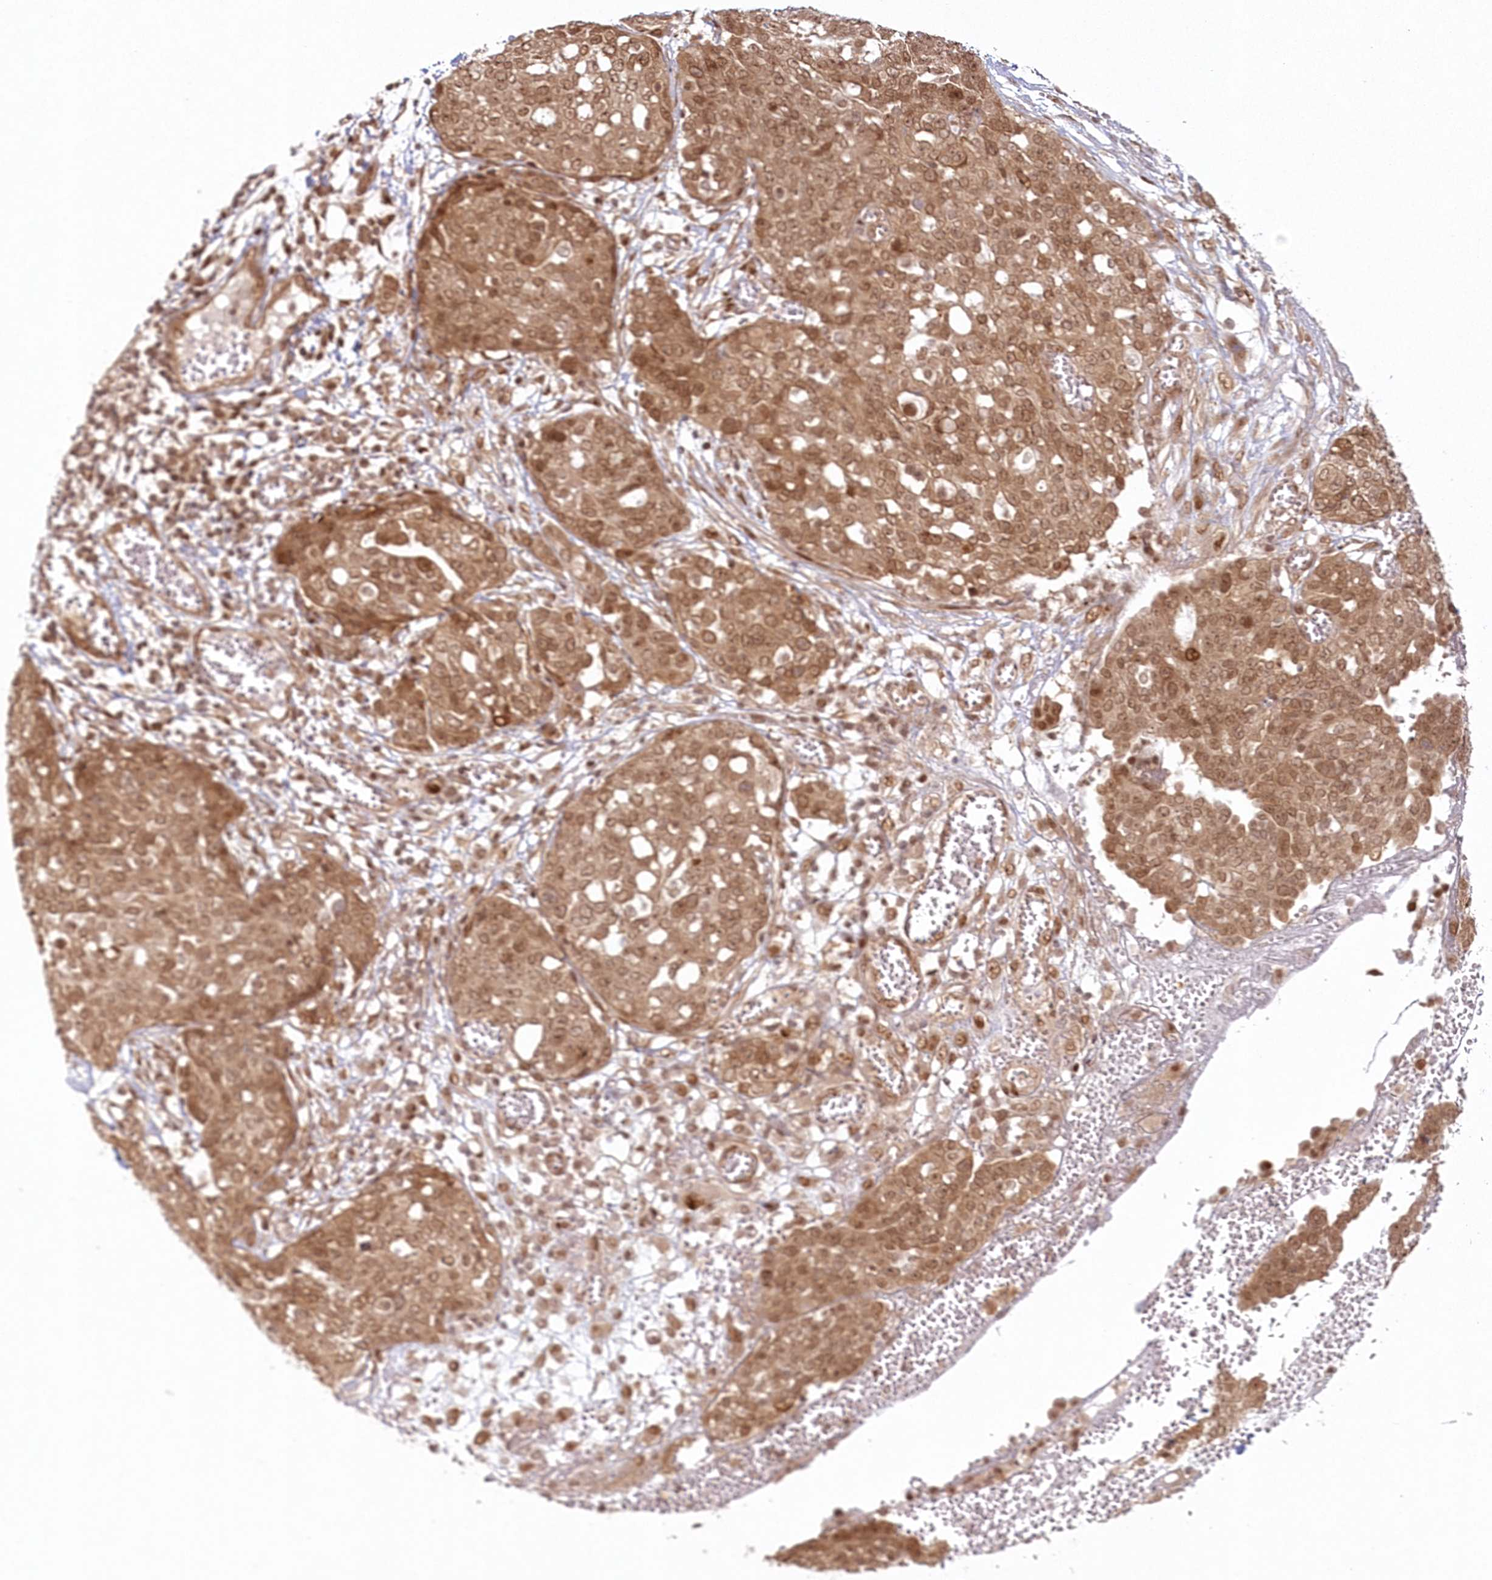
{"staining": {"intensity": "moderate", "quantity": ">75%", "location": "cytoplasmic/membranous,nuclear"}, "tissue": "ovarian cancer", "cell_type": "Tumor cells", "image_type": "cancer", "snomed": [{"axis": "morphology", "description": "Cystadenocarcinoma, serous, NOS"}, {"axis": "topography", "description": "Soft tissue"}, {"axis": "topography", "description": "Ovary"}], "caption": "This image exhibits IHC staining of human serous cystadenocarcinoma (ovarian), with medium moderate cytoplasmic/membranous and nuclear staining in approximately >75% of tumor cells.", "gene": "TOGARAM2", "patient": {"sex": "female", "age": 57}}